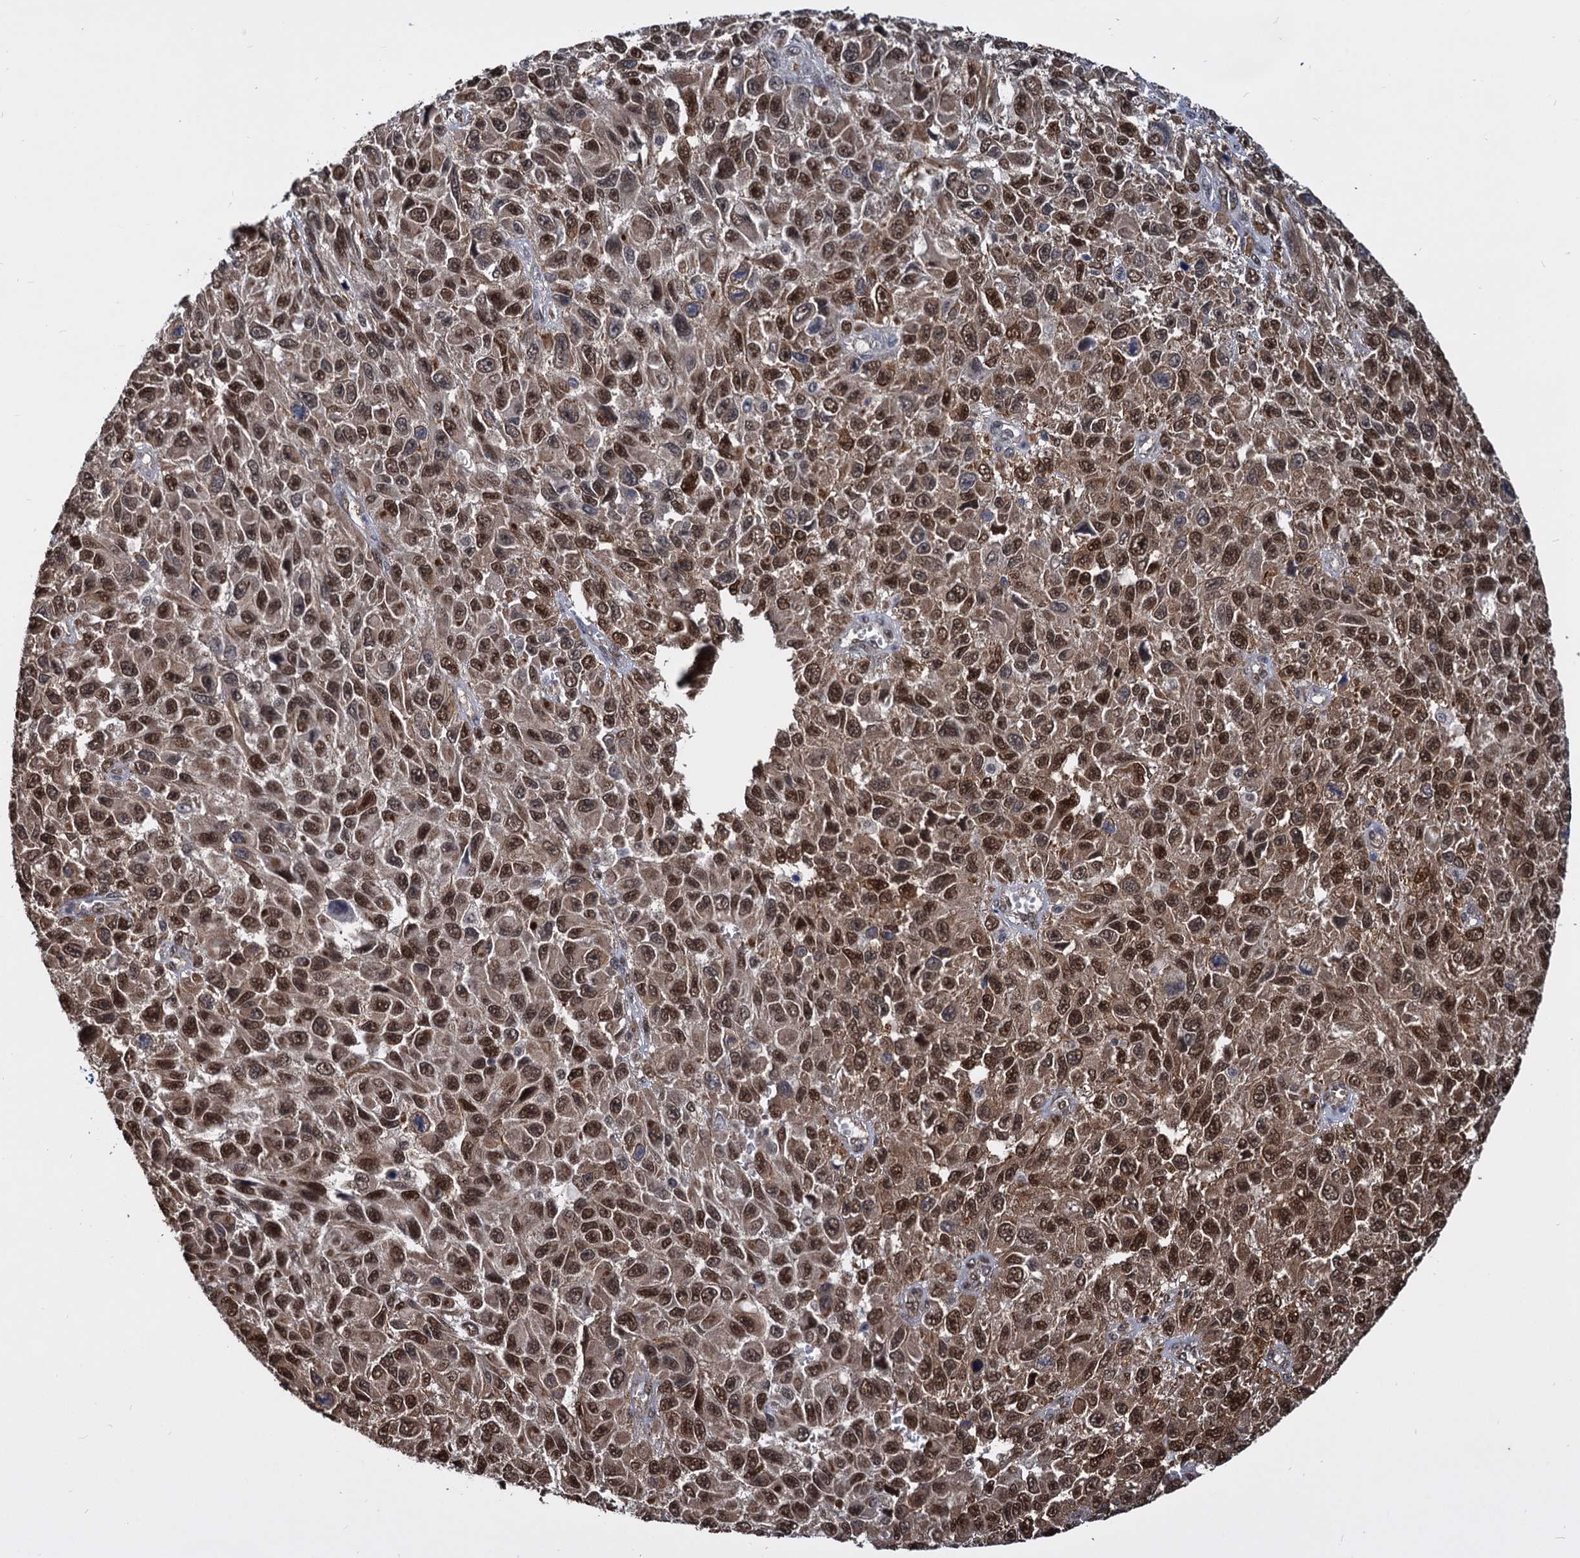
{"staining": {"intensity": "moderate", "quantity": ">75%", "location": "nuclear"}, "tissue": "melanoma", "cell_type": "Tumor cells", "image_type": "cancer", "snomed": [{"axis": "morphology", "description": "Normal tissue, NOS"}, {"axis": "morphology", "description": "Malignant melanoma, NOS"}, {"axis": "topography", "description": "Skin"}], "caption": "Tumor cells reveal medium levels of moderate nuclear expression in about >75% of cells in malignant melanoma.", "gene": "PSMD4", "patient": {"sex": "female", "age": 96}}